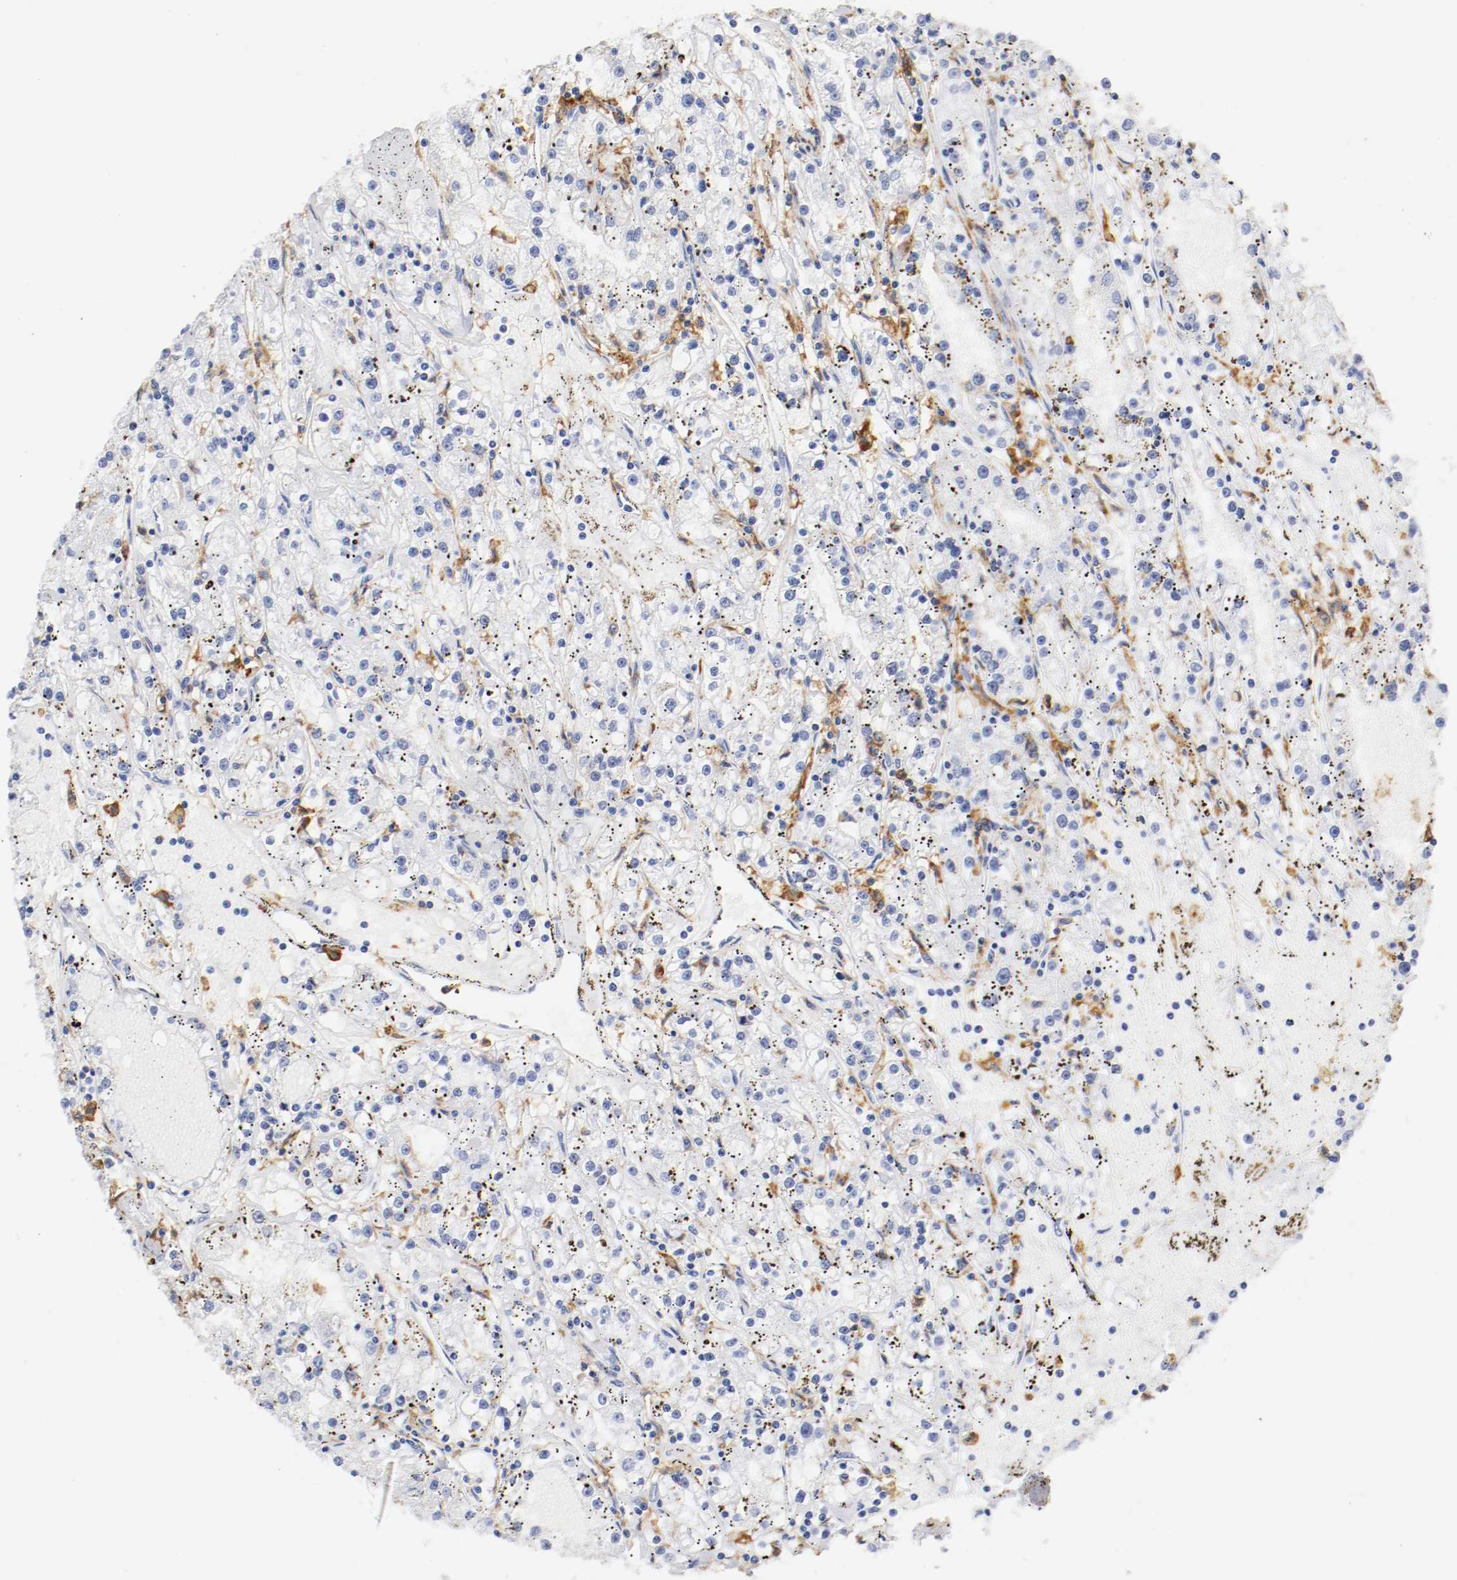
{"staining": {"intensity": "negative", "quantity": "none", "location": "none"}, "tissue": "renal cancer", "cell_type": "Tumor cells", "image_type": "cancer", "snomed": [{"axis": "morphology", "description": "Adenocarcinoma, NOS"}, {"axis": "topography", "description": "Kidney"}], "caption": "Immunohistochemistry (IHC) of human renal cancer reveals no positivity in tumor cells.", "gene": "ITGAX", "patient": {"sex": "male", "age": 56}}